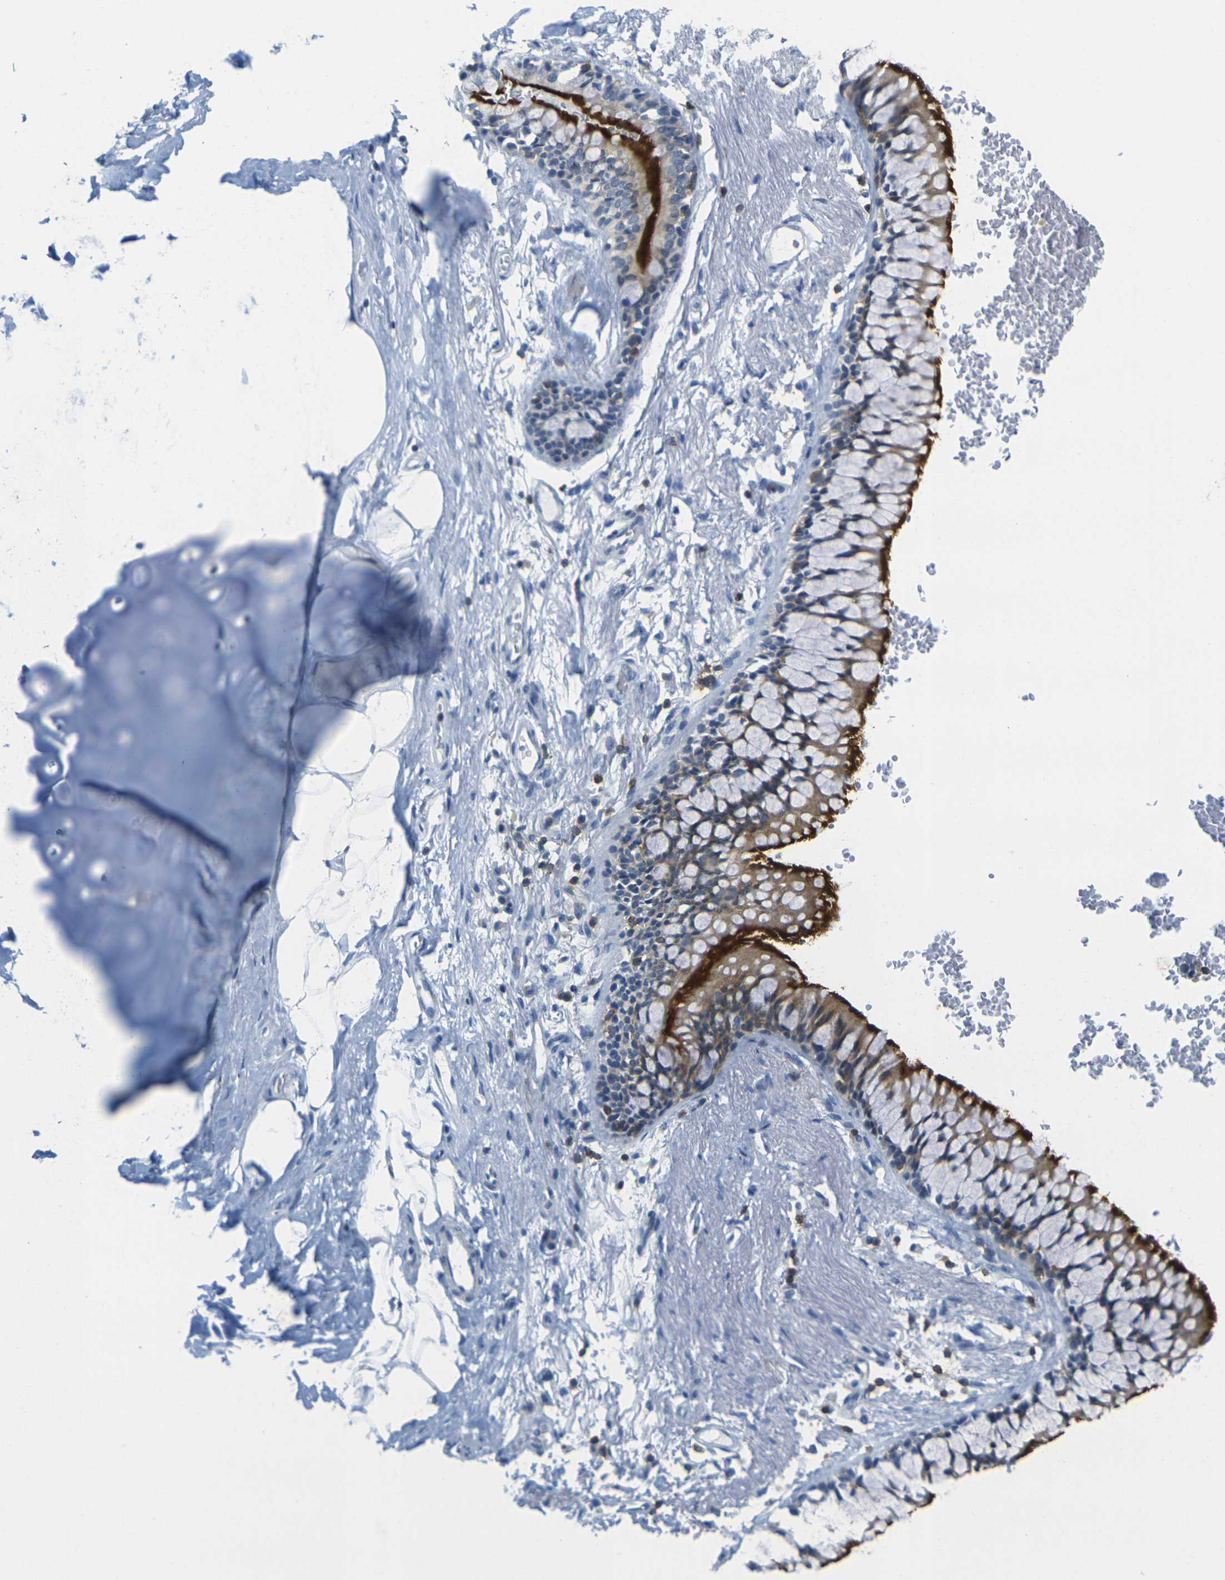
{"staining": {"intensity": "negative", "quantity": "none", "location": "none"}, "tissue": "adipose tissue", "cell_type": "Adipocytes", "image_type": "normal", "snomed": [{"axis": "morphology", "description": "Normal tissue, NOS"}, {"axis": "topography", "description": "Cartilage tissue"}, {"axis": "topography", "description": "Bronchus"}], "caption": "An image of adipose tissue stained for a protein shows no brown staining in adipocytes. (Brightfield microscopy of DAB IHC at high magnification).", "gene": "CD3D", "patient": {"sex": "female", "age": 73}}